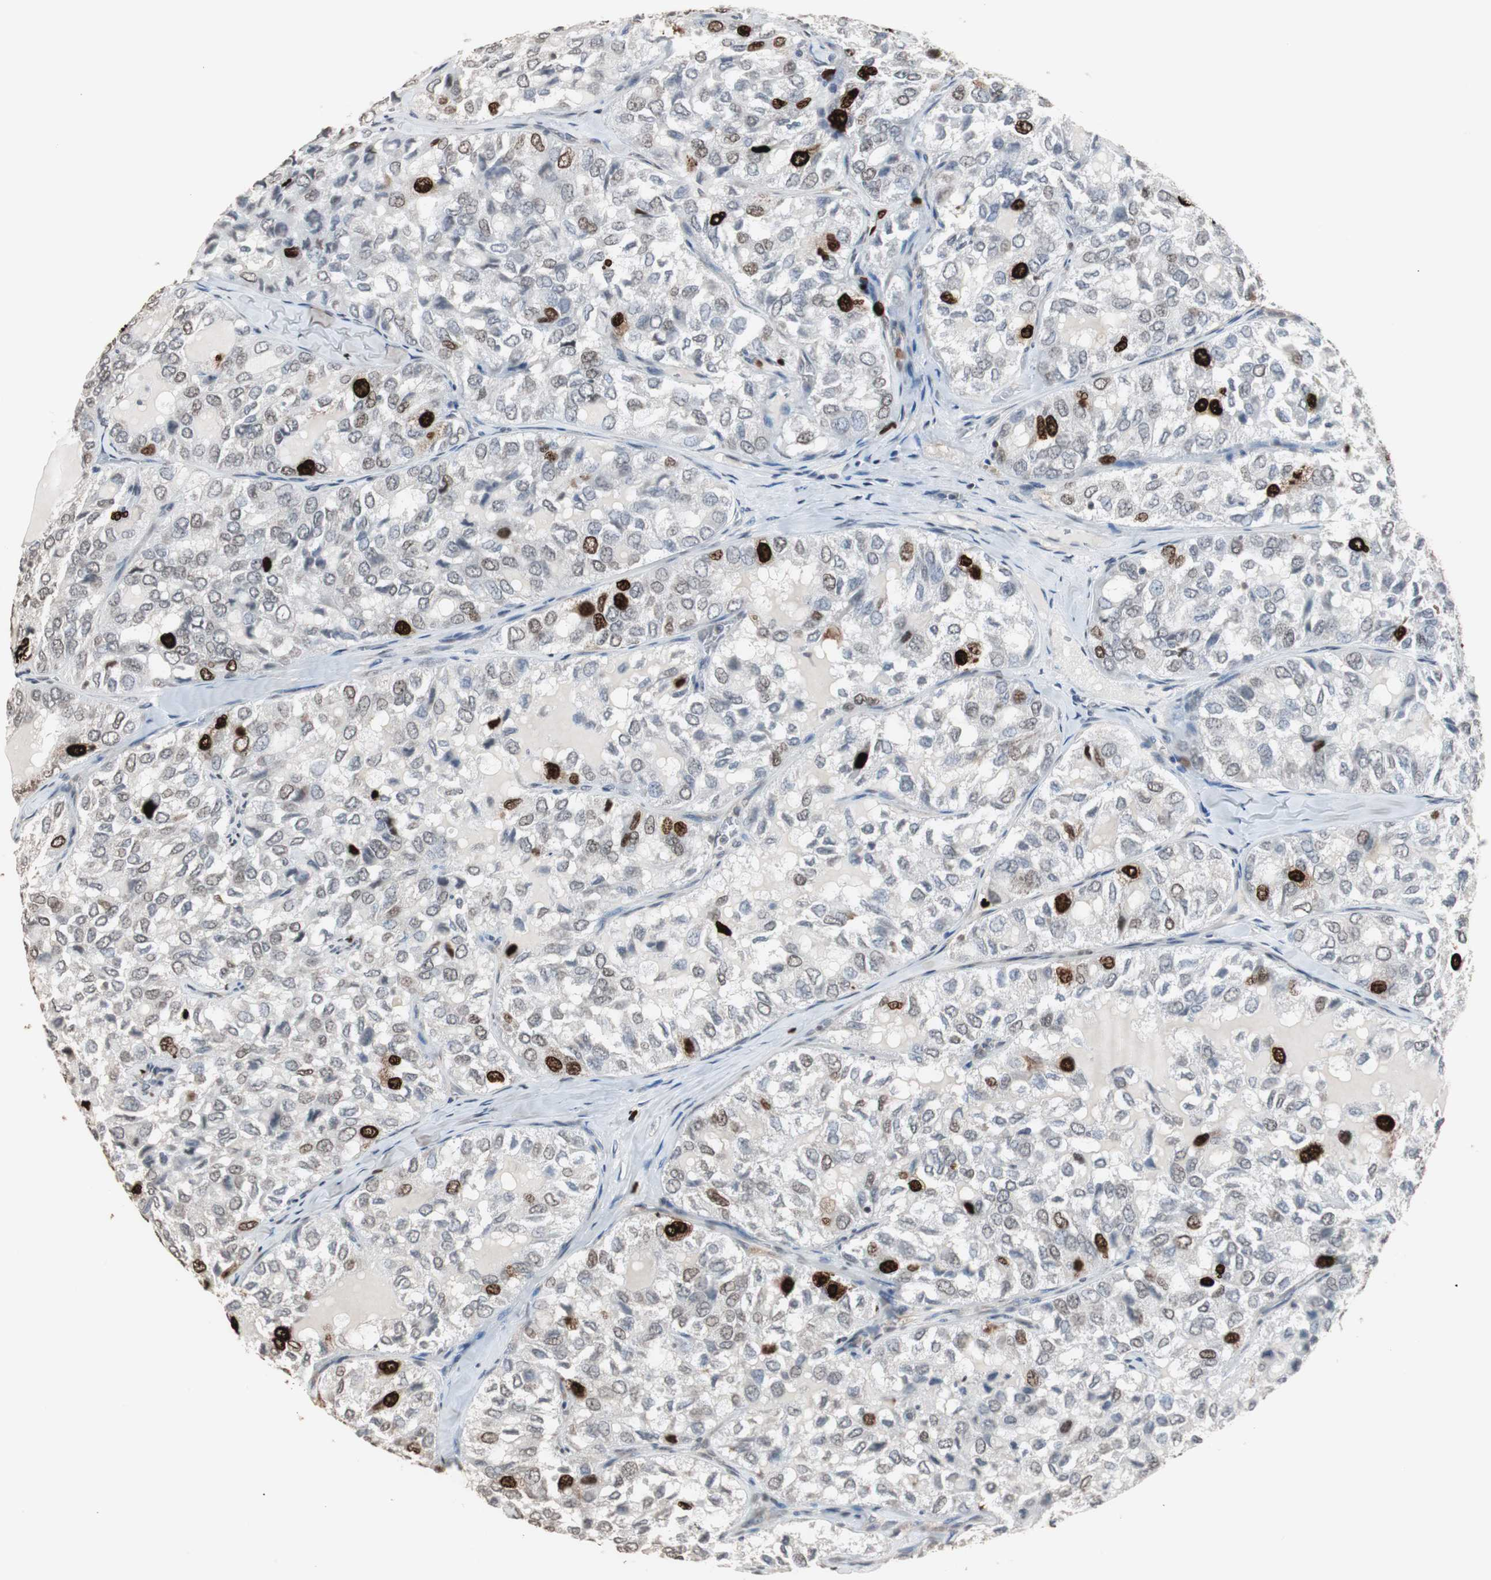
{"staining": {"intensity": "strong", "quantity": "<25%", "location": "nuclear"}, "tissue": "thyroid cancer", "cell_type": "Tumor cells", "image_type": "cancer", "snomed": [{"axis": "morphology", "description": "Follicular adenoma carcinoma, NOS"}, {"axis": "topography", "description": "Thyroid gland"}], "caption": "Tumor cells demonstrate medium levels of strong nuclear expression in about <25% of cells in human thyroid cancer. (IHC, brightfield microscopy, high magnification).", "gene": "TOP2A", "patient": {"sex": "male", "age": 75}}